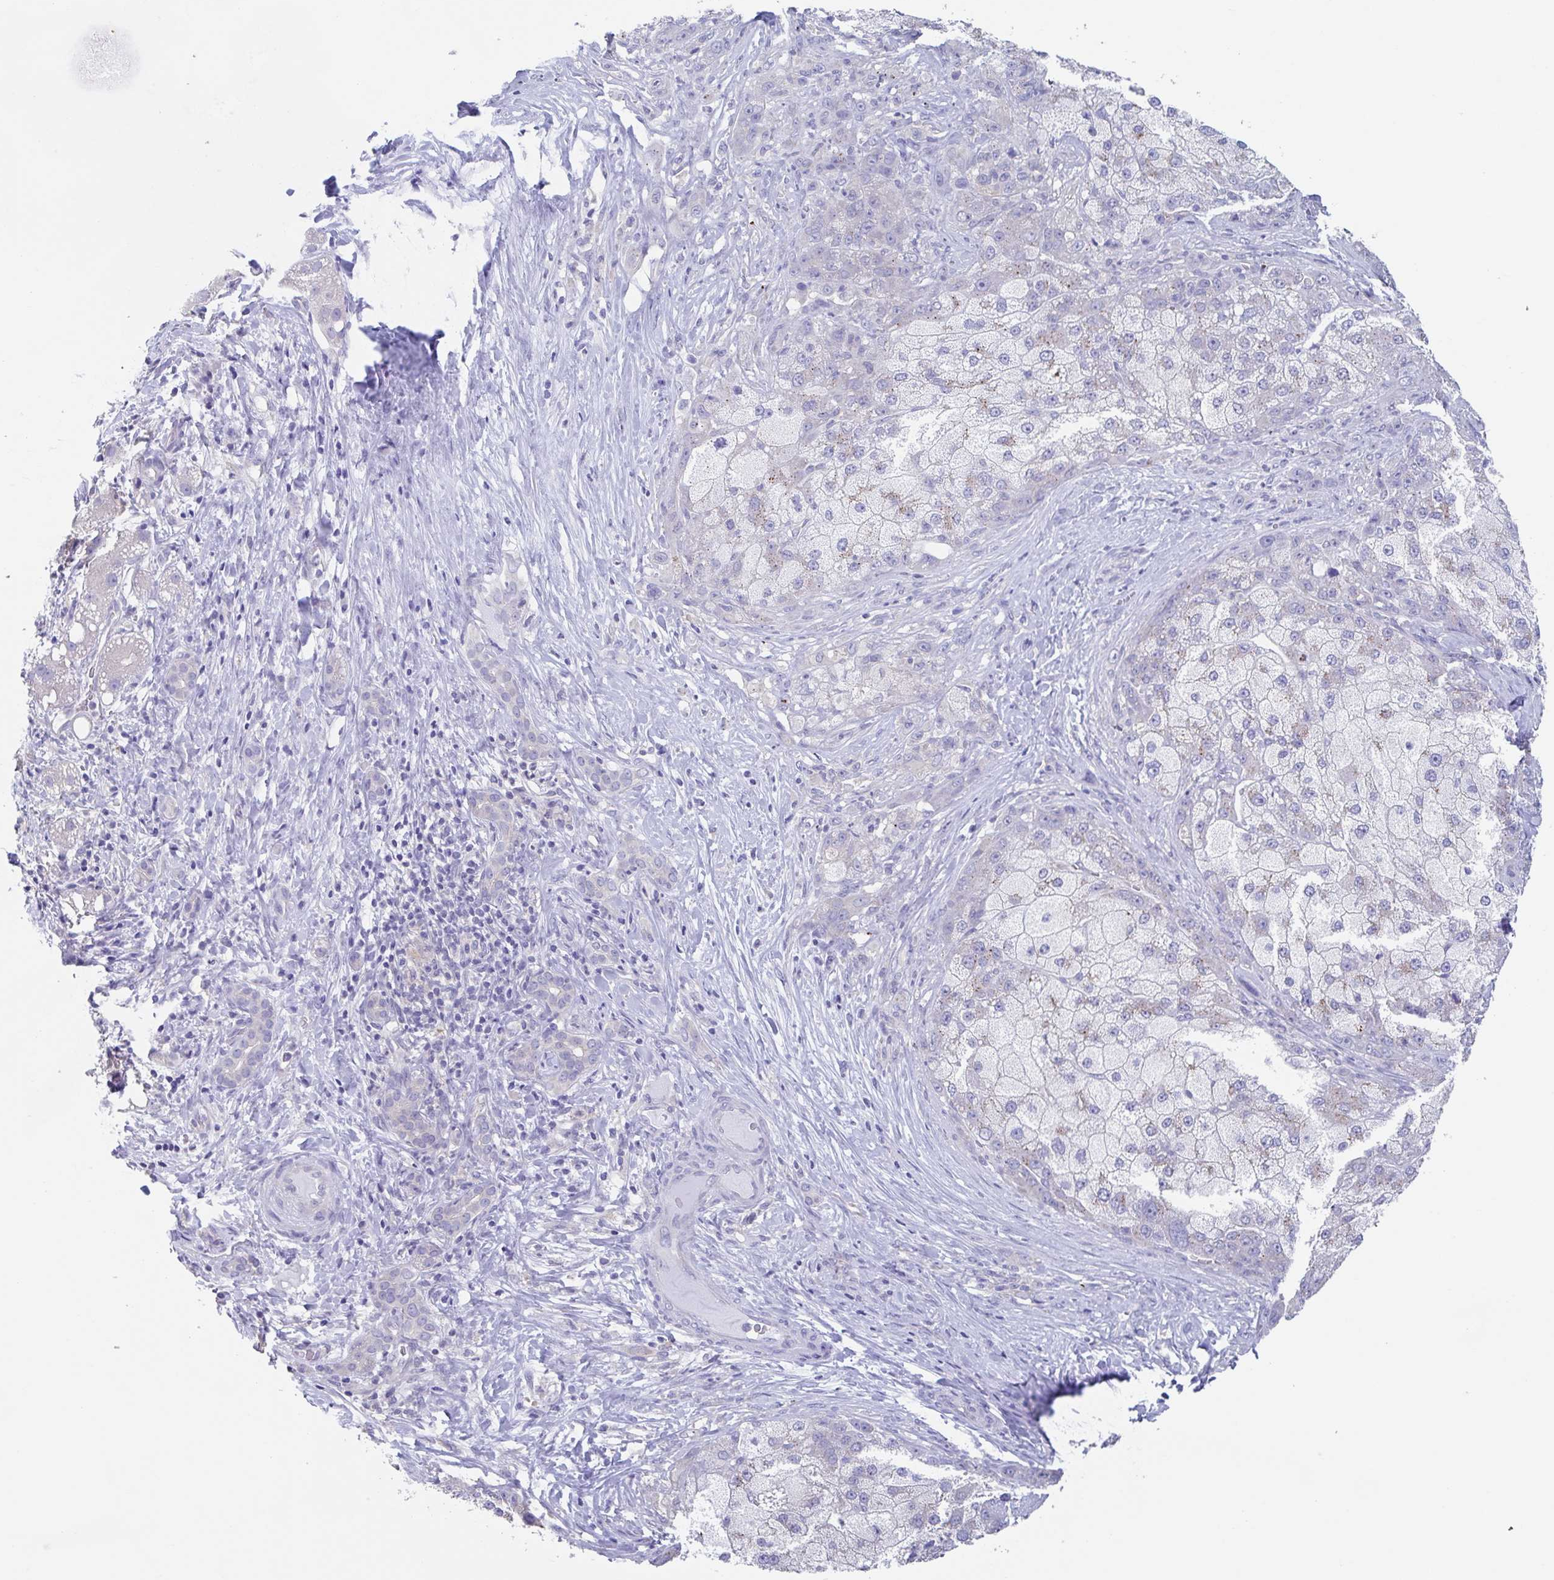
{"staining": {"intensity": "negative", "quantity": "none", "location": "none"}, "tissue": "liver cancer", "cell_type": "Tumor cells", "image_type": "cancer", "snomed": [{"axis": "morphology", "description": "Carcinoma, Hepatocellular, NOS"}, {"axis": "topography", "description": "Liver"}], "caption": "Immunohistochemical staining of liver cancer (hepatocellular carcinoma) shows no significant positivity in tumor cells.", "gene": "CHMP5", "patient": {"sex": "male", "age": 67}}